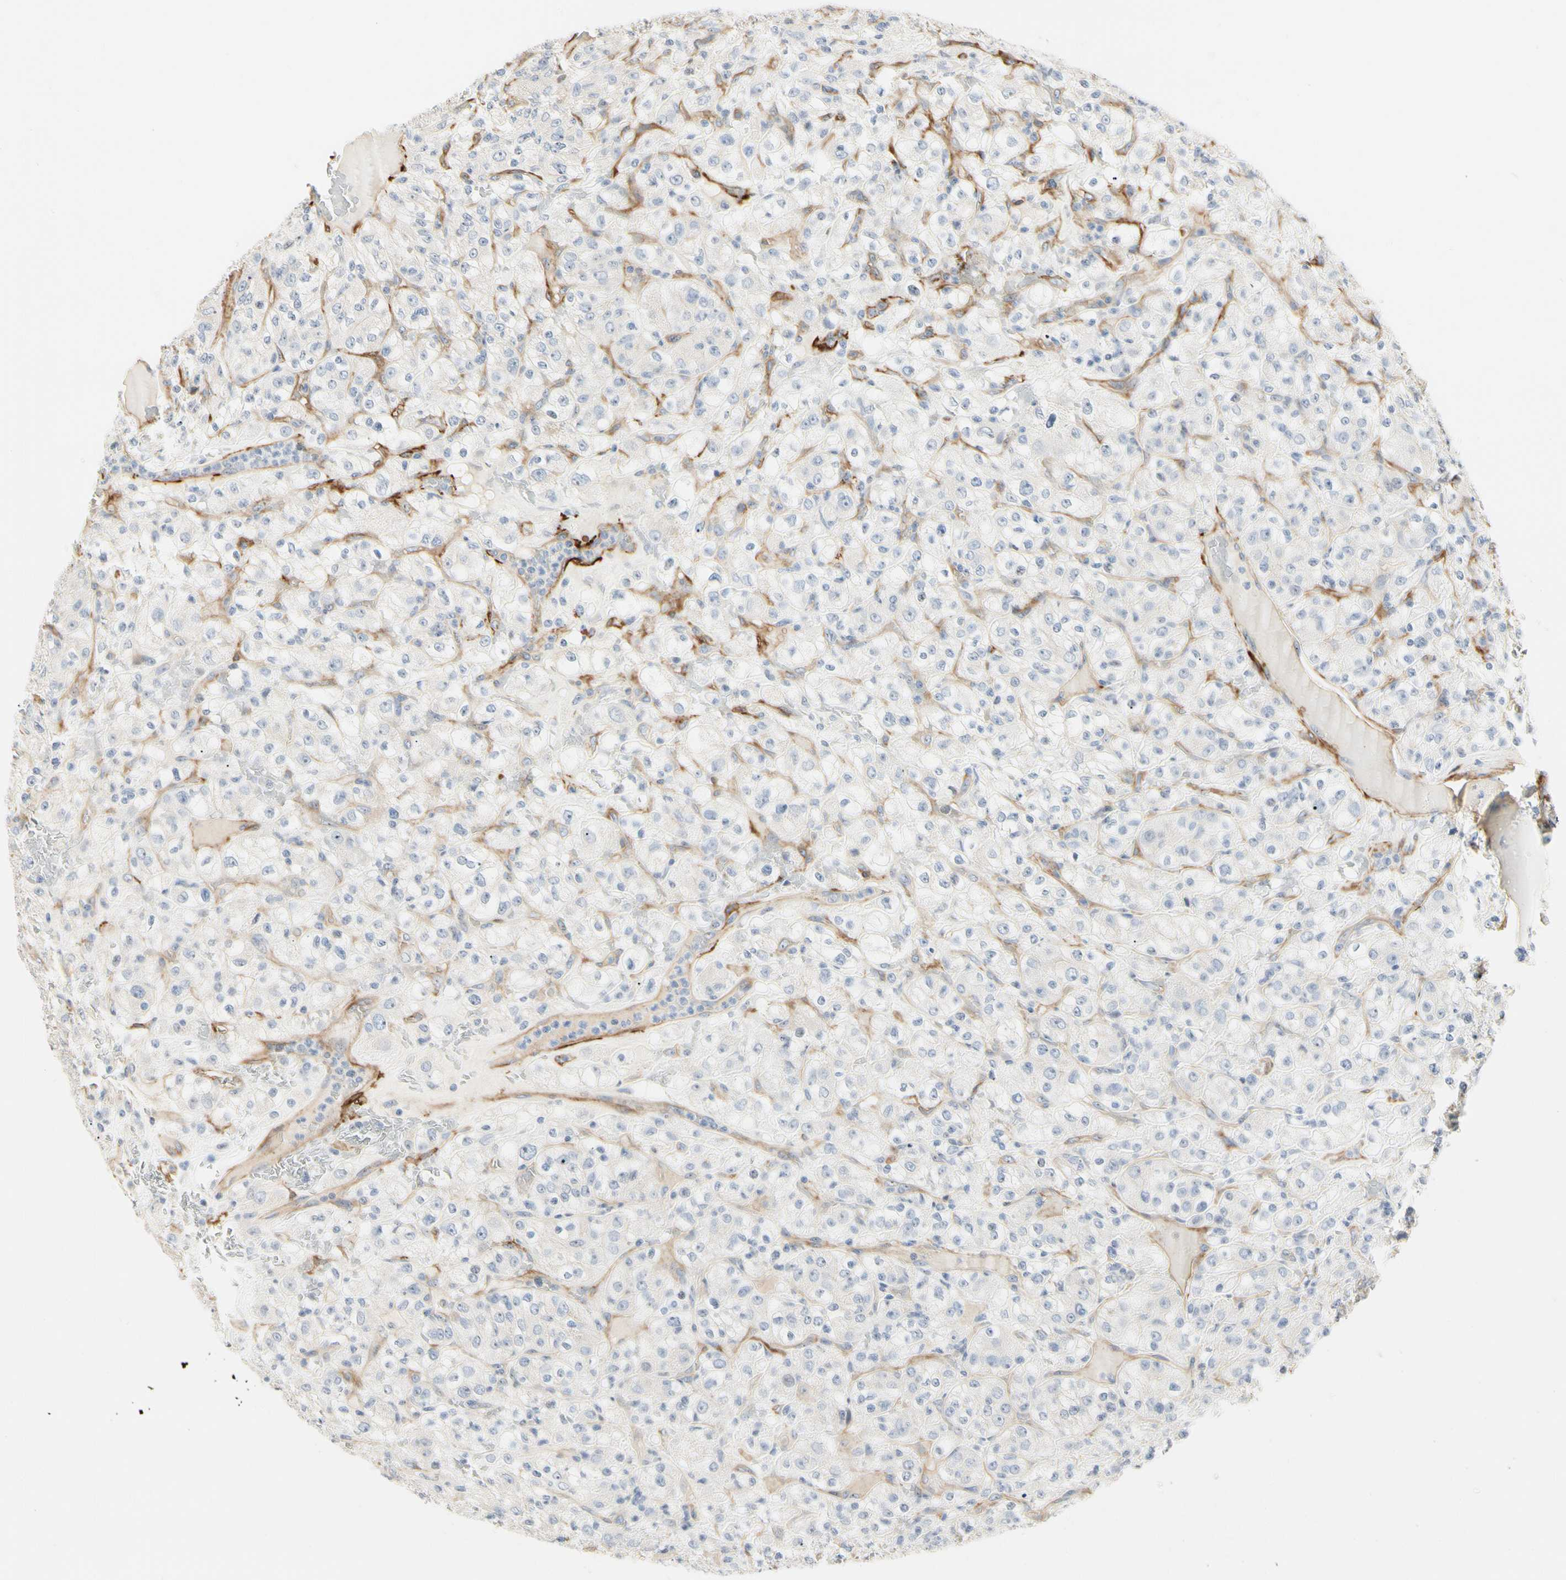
{"staining": {"intensity": "negative", "quantity": "none", "location": "none"}, "tissue": "renal cancer", "cell_type": "Tumor cells", "image_type": "cancer", "snomed": [{"axis": "morphology", "description": "Normal tissue, NOS"}, {"axis": "morphology", "description": "Adenocarcinoma, NOS"}, {"axis": "topography", "description": "Kidney"}], "caption": "An IHC photomicrograph of renal cancer is shown. There is no staining in tumor cells of renal cancer.", "gene": "GGT5", "patient": {"sex": "female", "age": 72}}